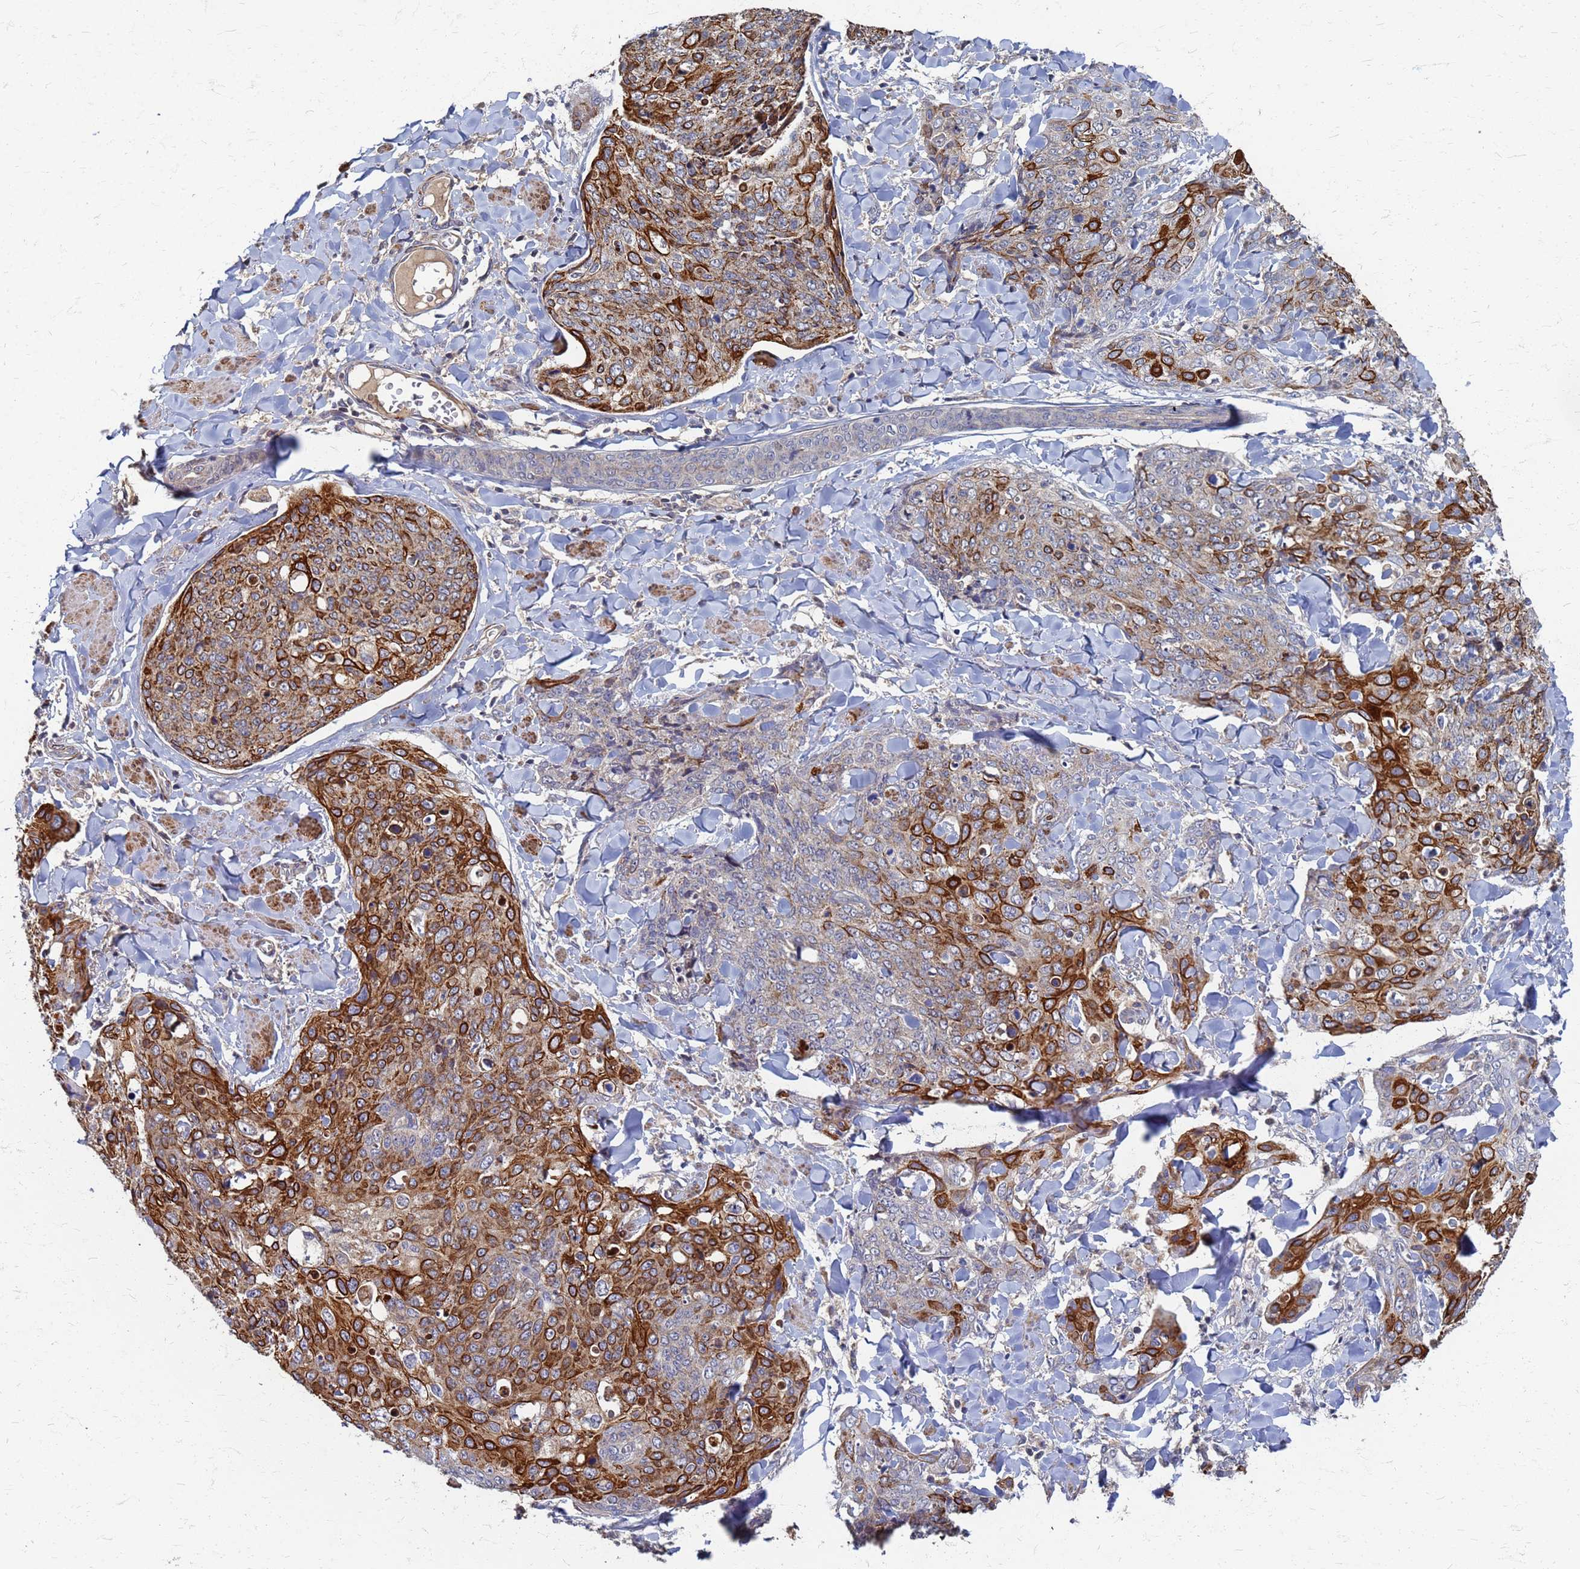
{"staining": {"intensity": "strong", "quantity": ">75%", "location": "cytoplasmic/membranous"}, "tissue": "skin cancer", "cell_type": "Tumor cells", "image_type": "cancer", "snomed": [{"axis": "morphology", "description": "Squamous cell carcinoma, NOS"}, {"axis": "topography", "description": "Skin"}, {"axis": "topography", "description": "Vulva"}], "caption": "Skin cancer stained with a brown dye exhibits strong cytoplasmic/membranous positive staining in approximately >75% of tumor cells.", "gene": "ATPAF1", "patient": {"sex": "female", "age": 85}}